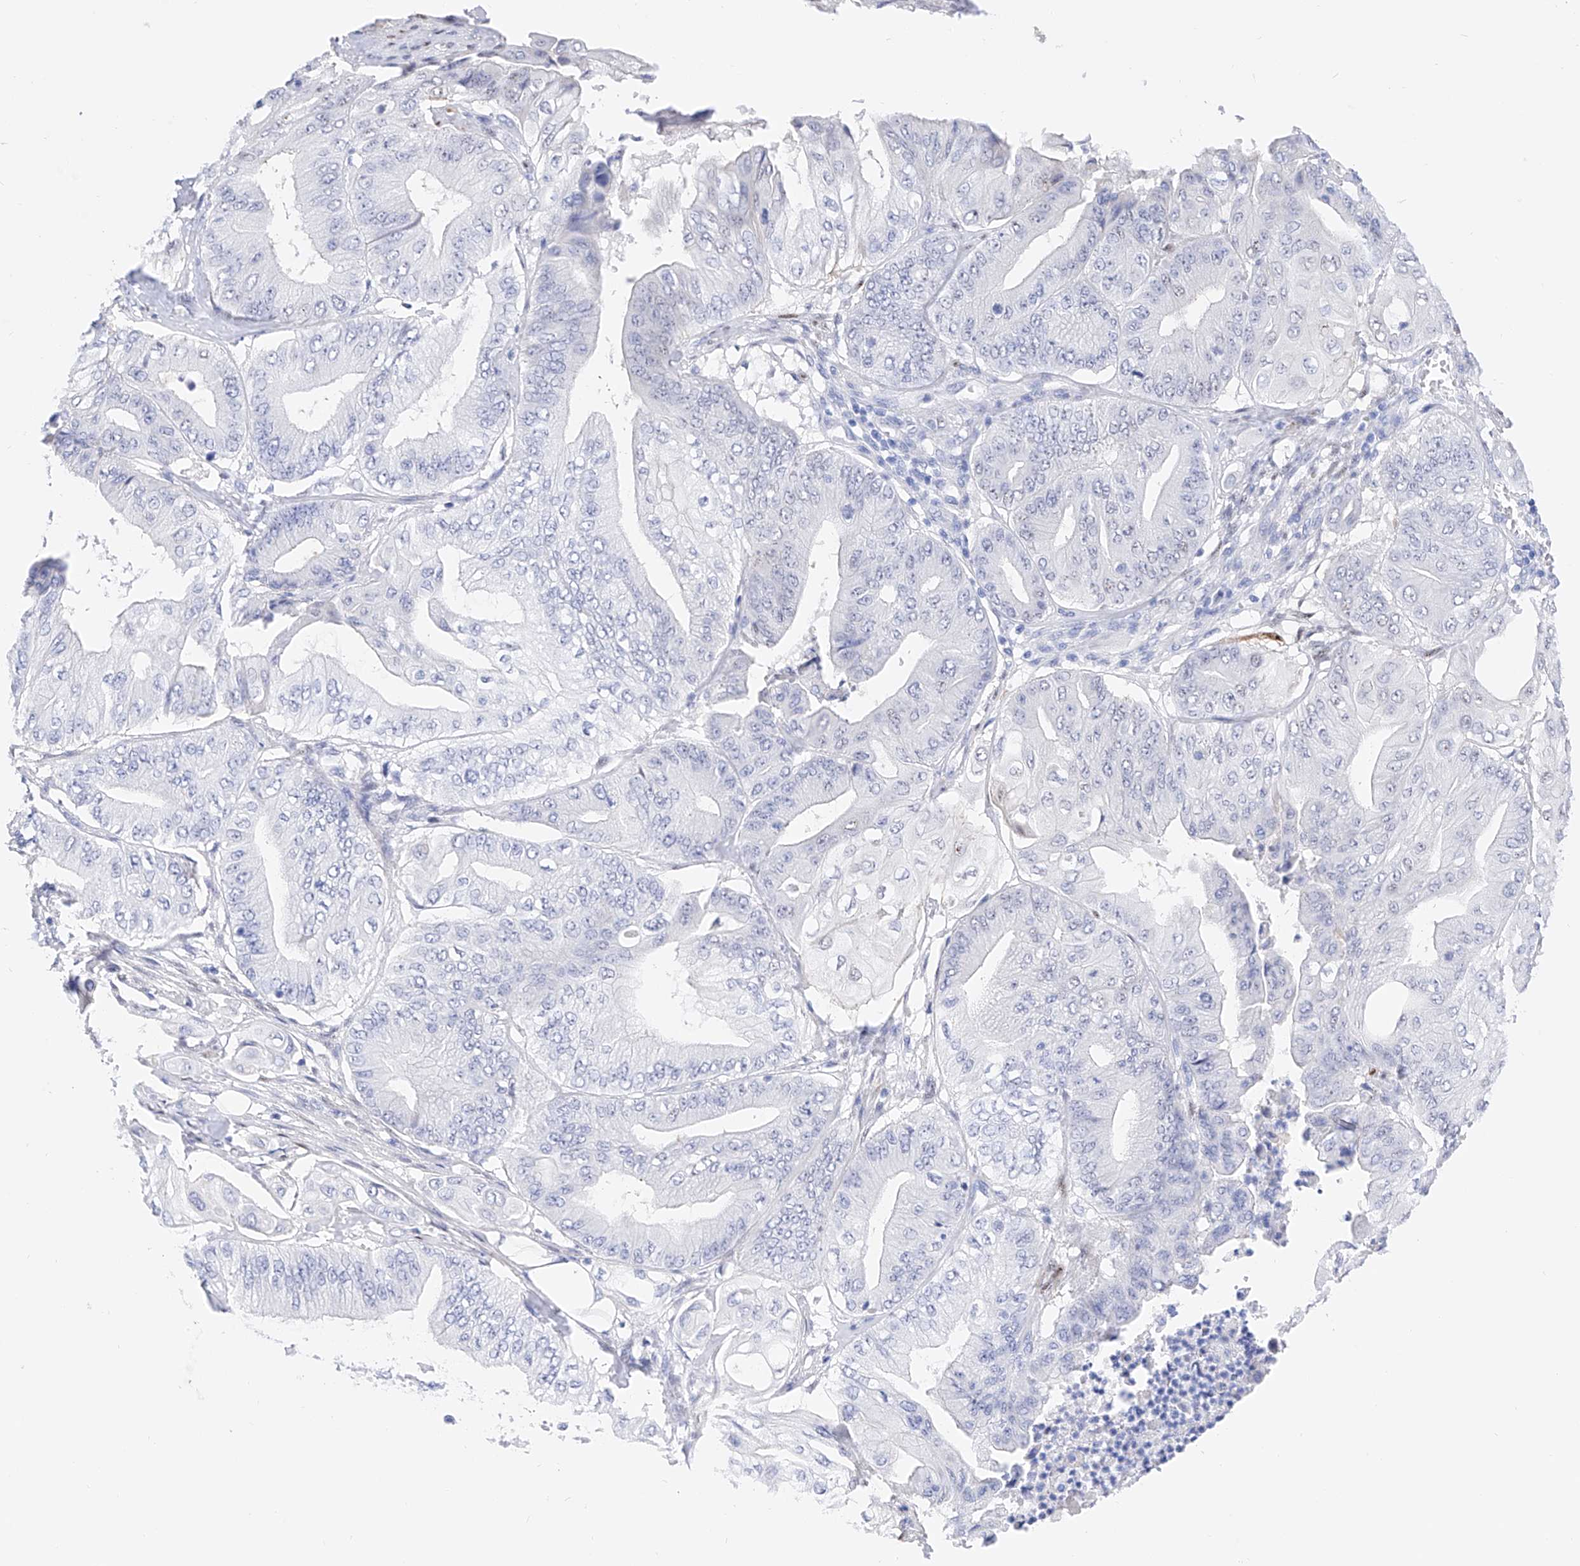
{"staining": {"intensity": "negative", "quantity": "none", "location": "none"}, "tissue": "pancreatic cancer", "cell_type": "Tumor cells", "image_type": "cancer", "snomed": [{"axis": "morphology", "description": "Adenocarcinoma, NOS"}, {"axis": "topography", "description": "Pancreas"}], "caption": "A micrograph of adenocarcinoma (pancreatic) stained for a protein shows no brown staining in tumor cells. (Brightfield microscopy of DAB IHC at high magnification).", "gene": "TRPC7", "patient": {"sex": "female", "age": 77}}